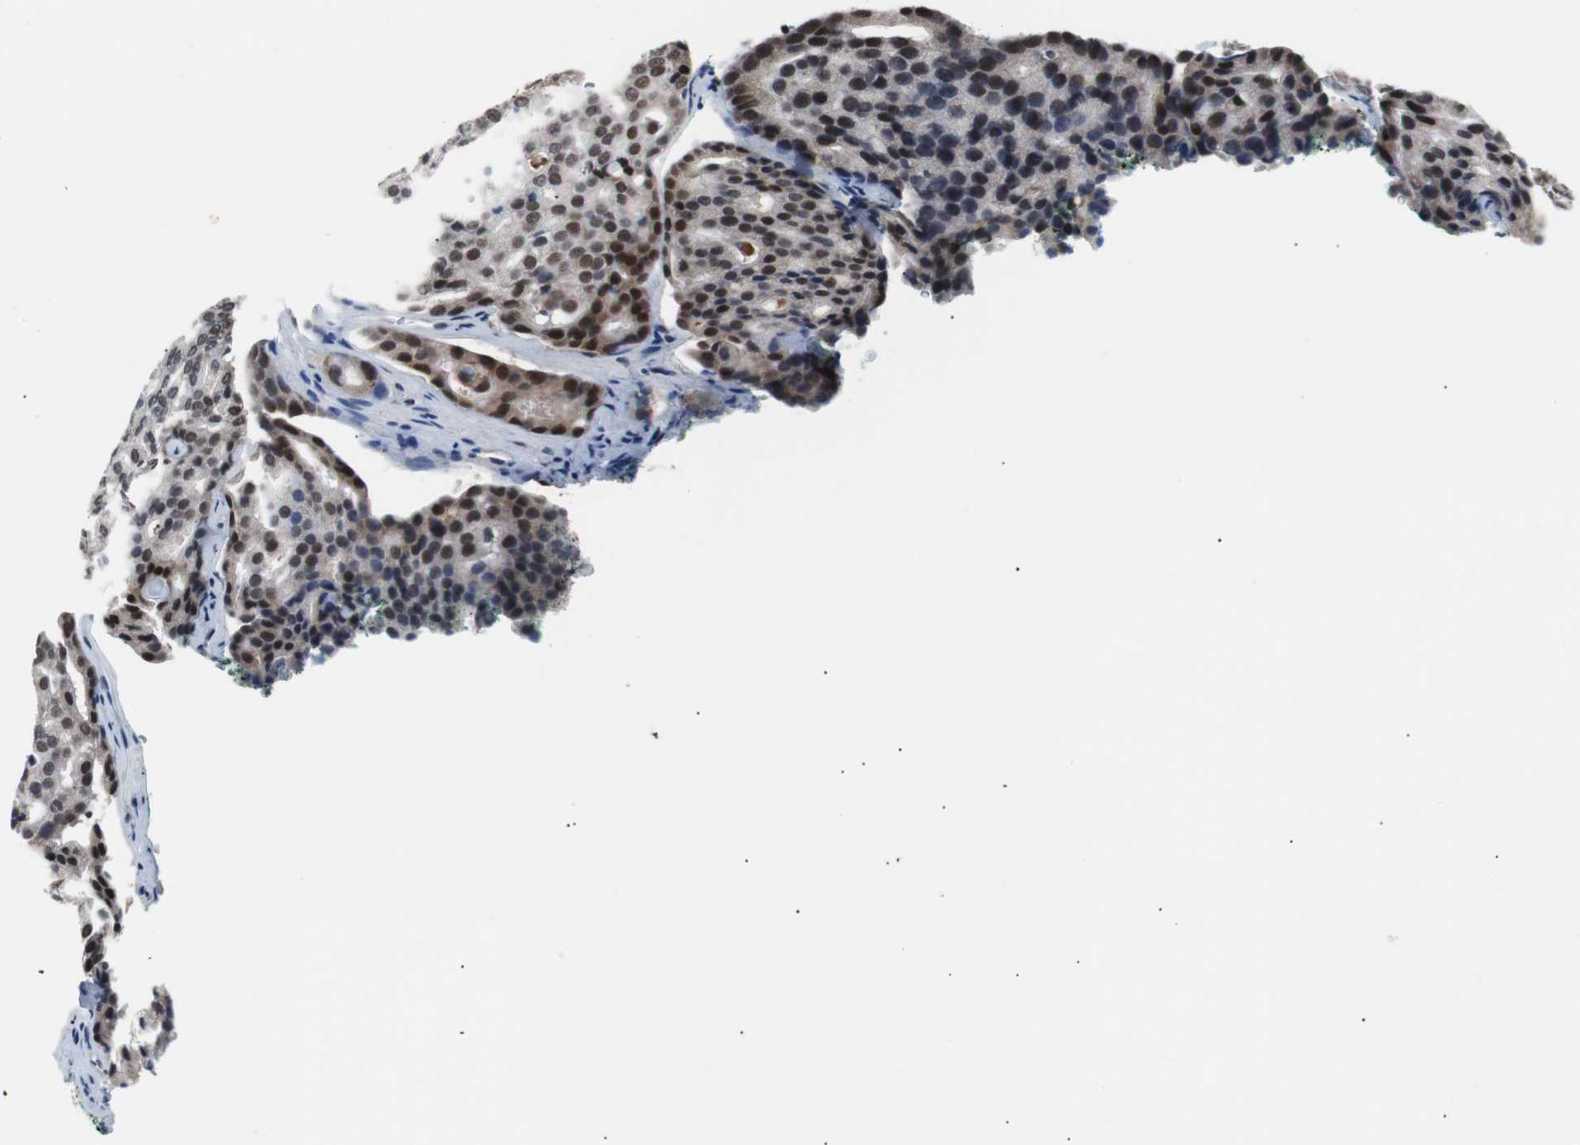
{"staining": {"intensity": "weak", "quantity": "25%-75%", "location": "nuclear"}, "tissue": "prostate cancer", "cell_type": "Tumor cells", "image_type": "cancer", "snomed": [{"axis": "morphology", "description": "Adenocarcinoma, High grade"}, {"axis": "topography", "description": "Prostate"}], "caption": "Tumor cells exhibit low levels of weak nuclear expression in about 25%-75% of cells in human prostate cancer.", "gene": "USP28", "patient": {"sex": "male", "age": 64}}